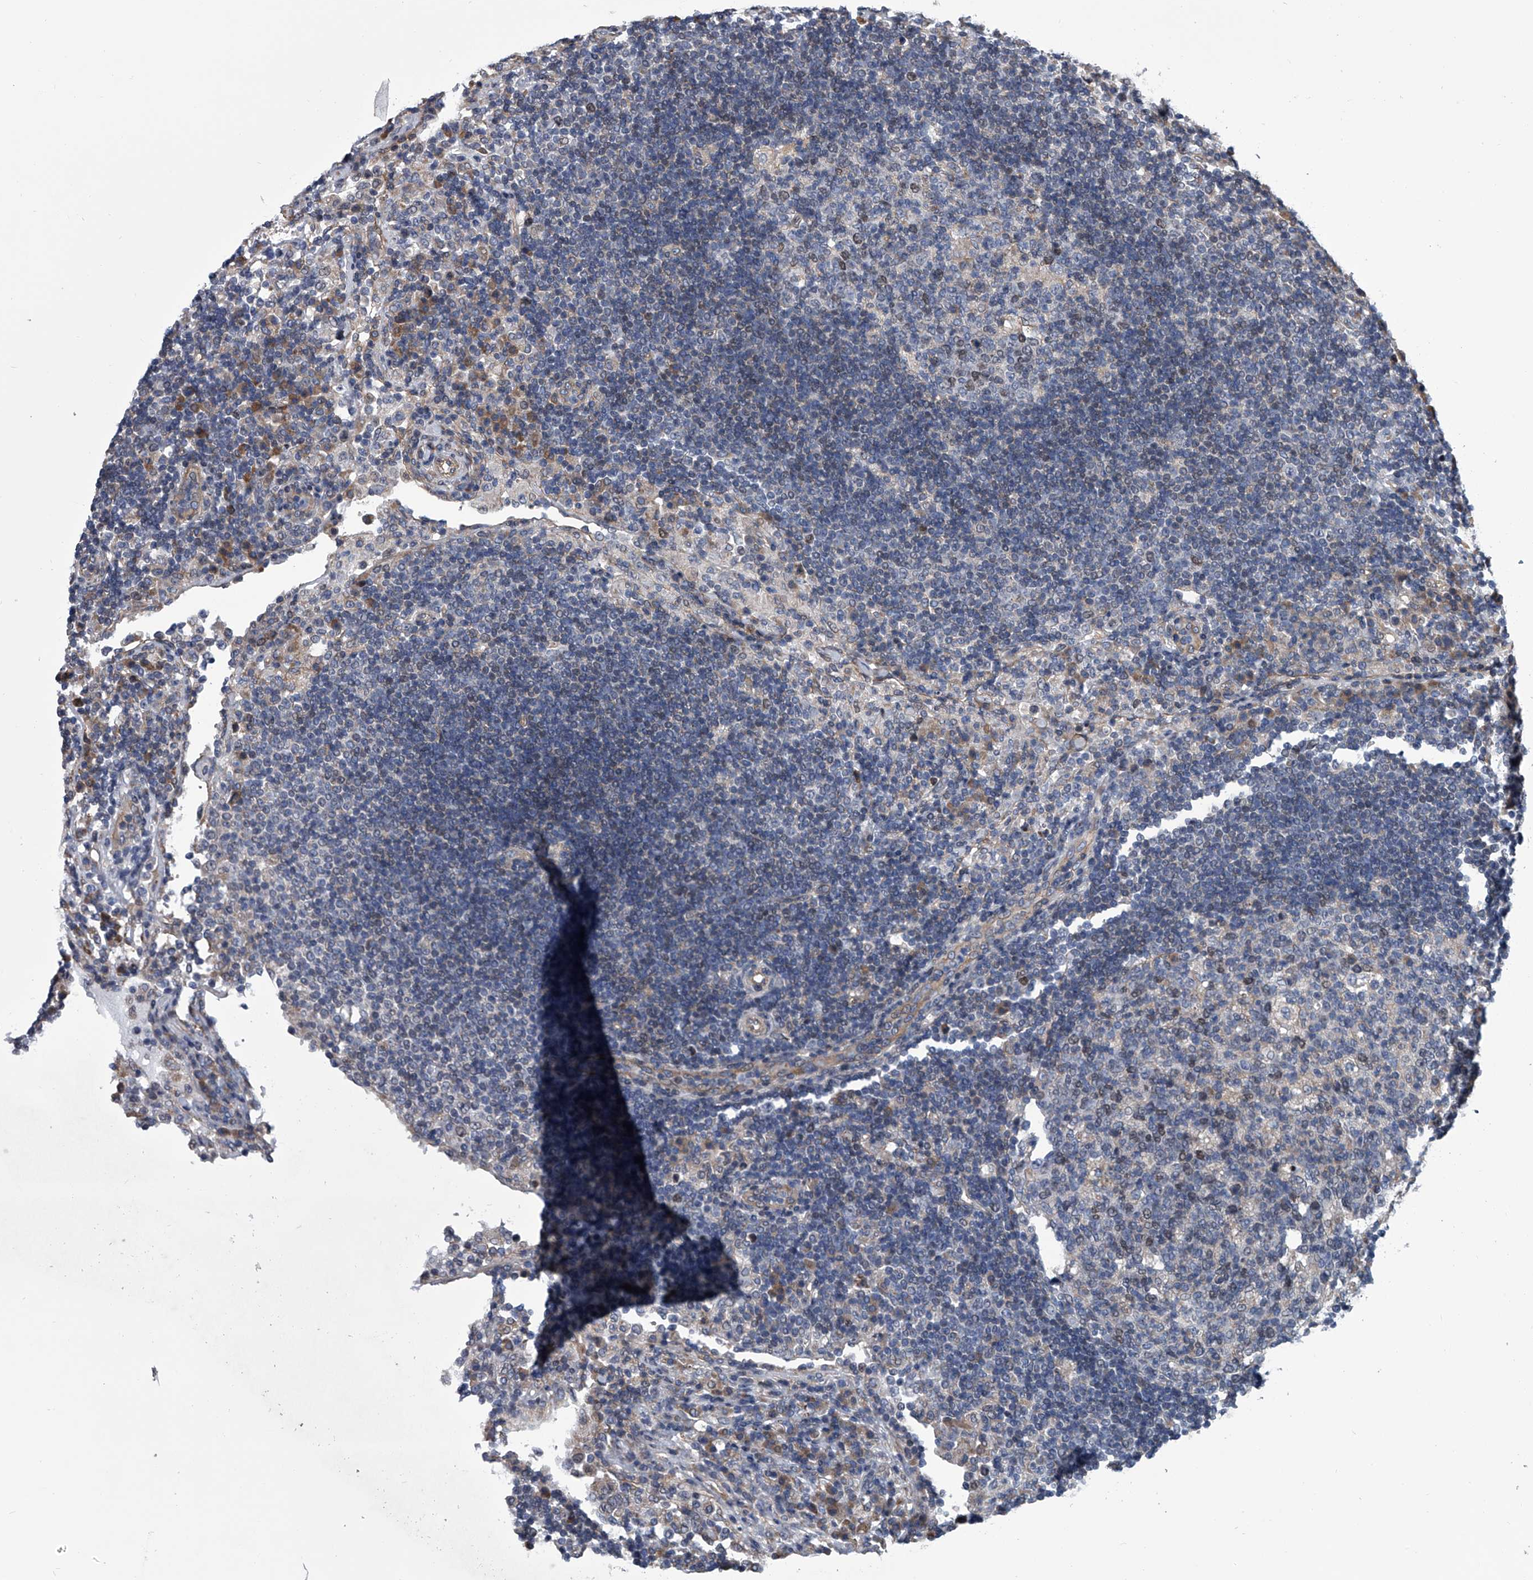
{"staining": {"intensity": "weak", "quantity": "<25%", "location": "nuclear"}, "tissue": "lymph node", "cell_type": "Germinal center cells", "image_type": "normal", "snomed": [{"axis": "morphology", "description": "Normal tissue, NOS"}, {"axis": "topography", "description": "Lymph node"}], "caption": "Lymph node stained for a protein using IHC reveals no positivity germinal center cells.", "gene": "ABCG1", "patient": {"sex": "female", "age": 53}}